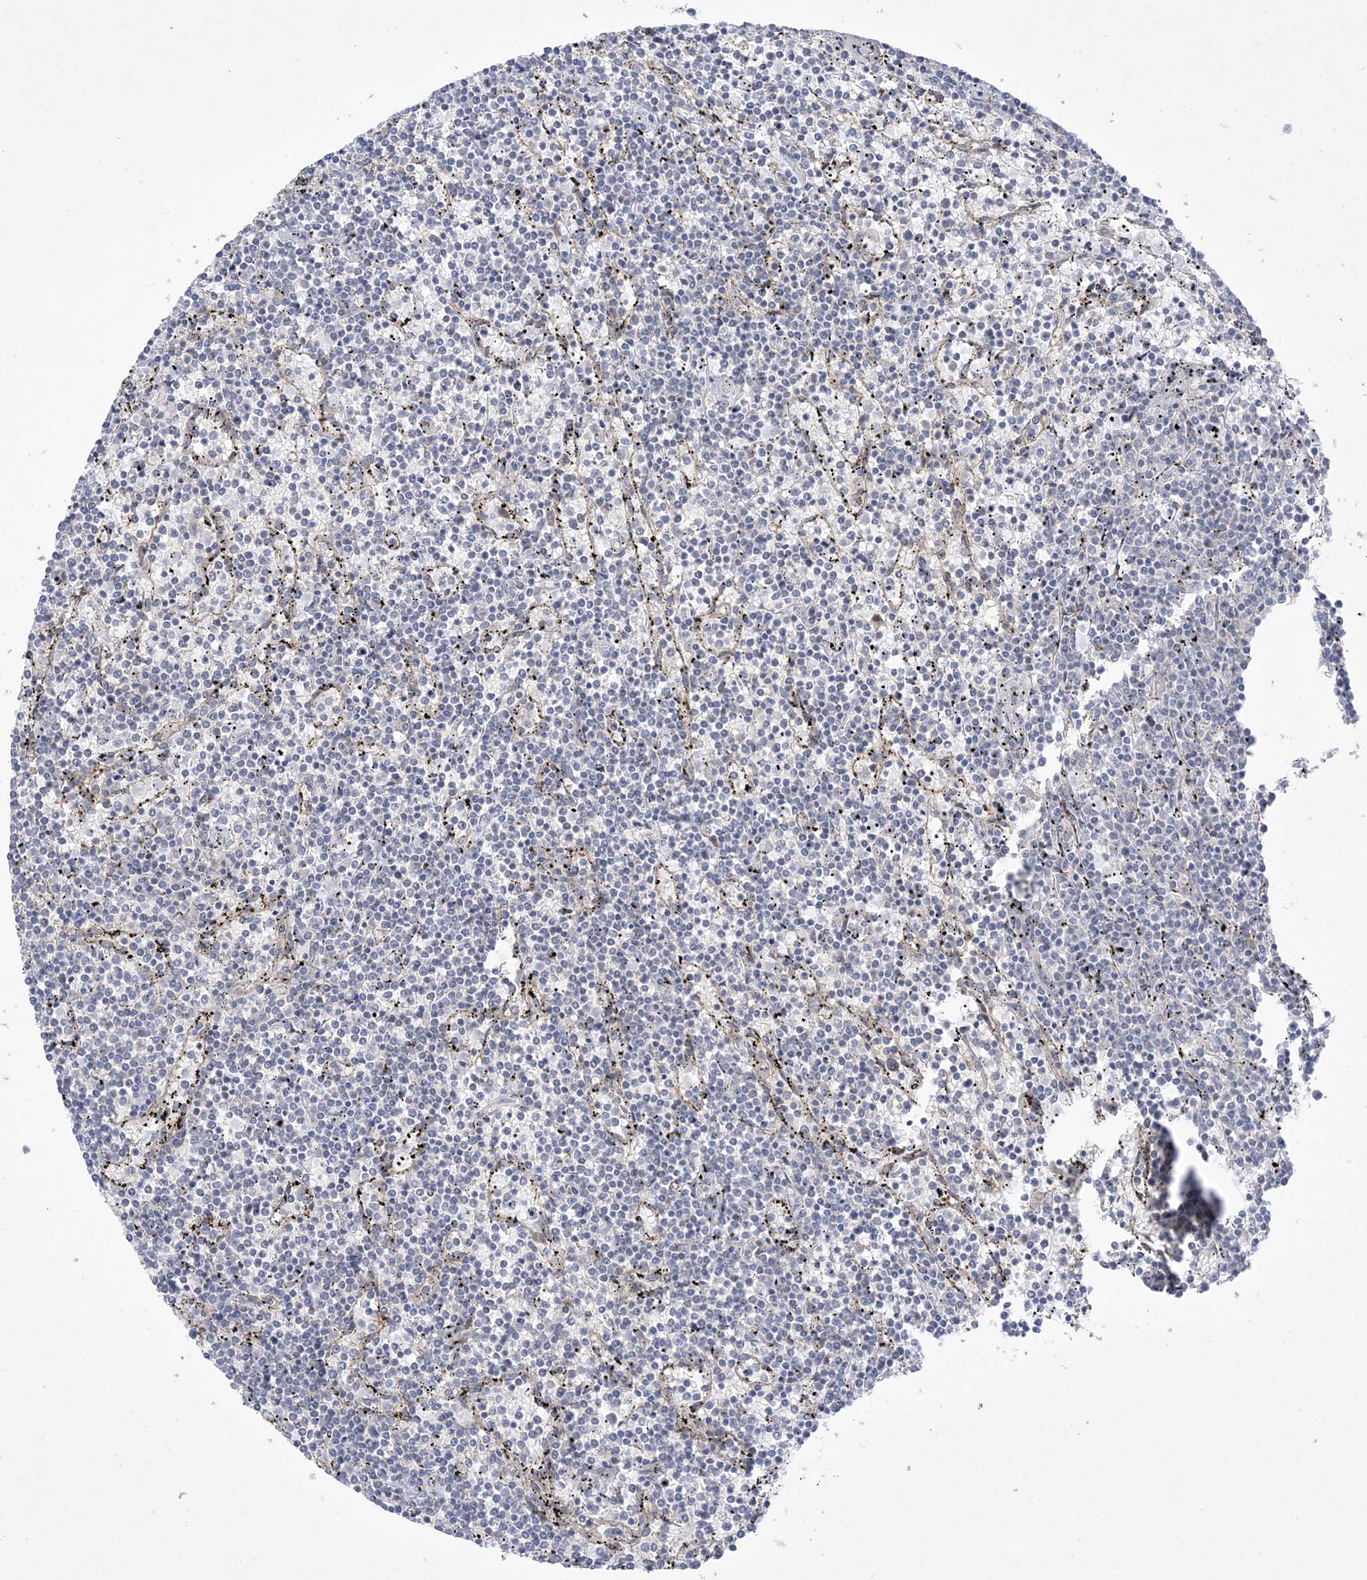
{"staining": {"intensity": "negative", "quantity": "none", "location": "none"}, "tissue": "lymphoma", "cell_type": "Tumor cells", "image_type": "cancer", "snomed": [{"axis": "morphology", "description": "Malignant lymphoma, non-Hodgkin's type, Low grade"}, {"axis": "topography", "description": "Spleen"}], "caption": "Immunohistochemistry (IHC) of low-grade malignant lymphoma, non-Hodgkin's type displays no positivity in tumor cells. (DAB IHC, high magnification).", "gene": "ADAMTS12", "patient": {"sex": "female", "age": 50}}